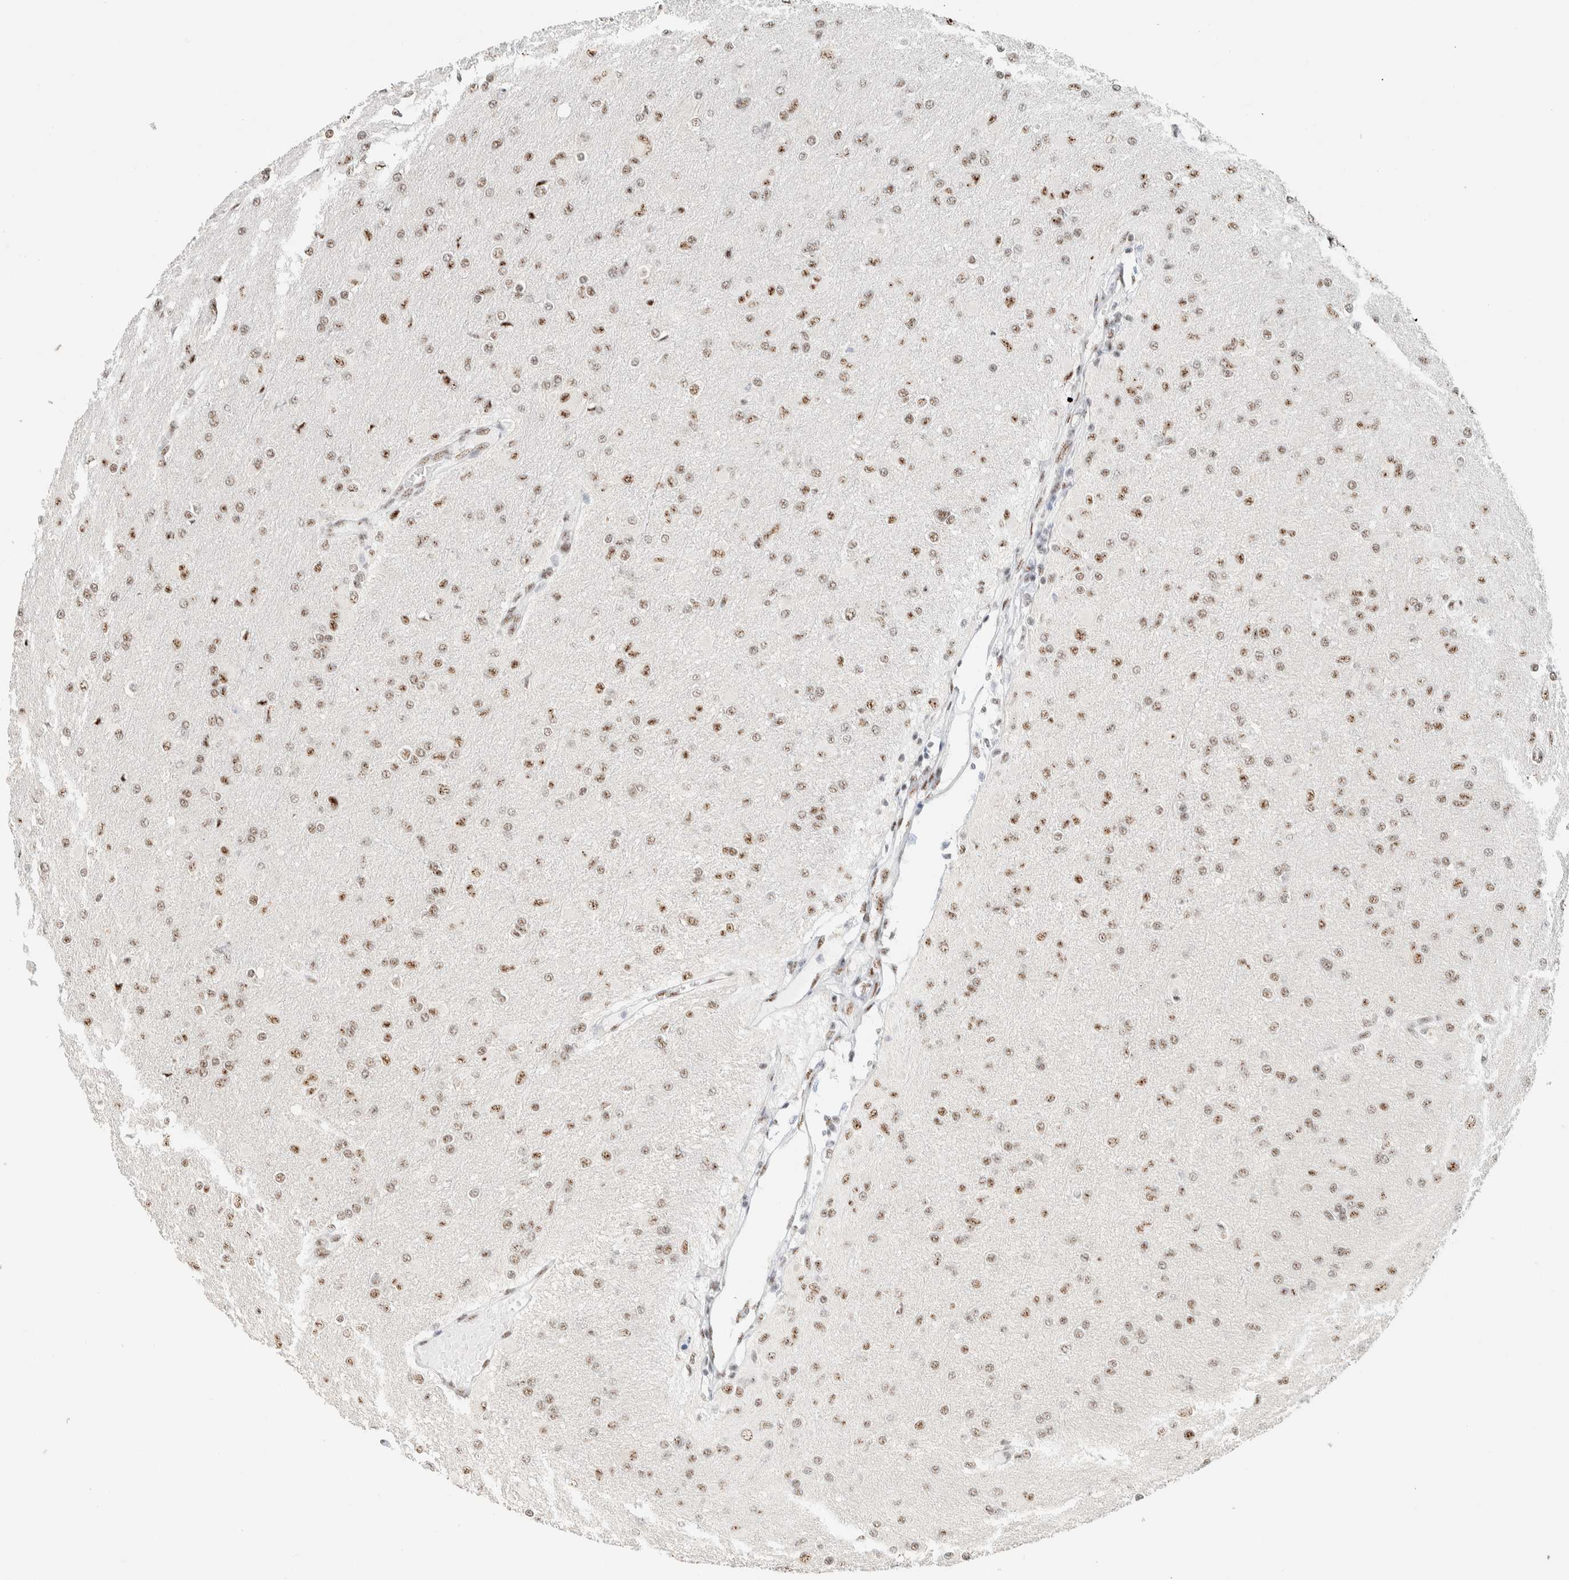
{"staining": {"intensity": "moderate", "quantity": ">75%", "location": "nuclear"}, "tissue": "glioma", "cell_type": "Tumor cells", "image_type": "cancer", "snomed": [{"axis": "morphology", "description": "Glioma, malignant, High grade"}, {"axis": "topography", "description": "Cerebral cortex"}], "caption": "High-power microscopy captured an immunohistochemistry image of high-grade glioma (malignant), revealing moderate nuclear positivity in about >75% of tumor cells. (DAB = brown stain, brightfield microscopy at high magnification).", "gene": "SON", "patient": {"sex": "female", "age": 36}}